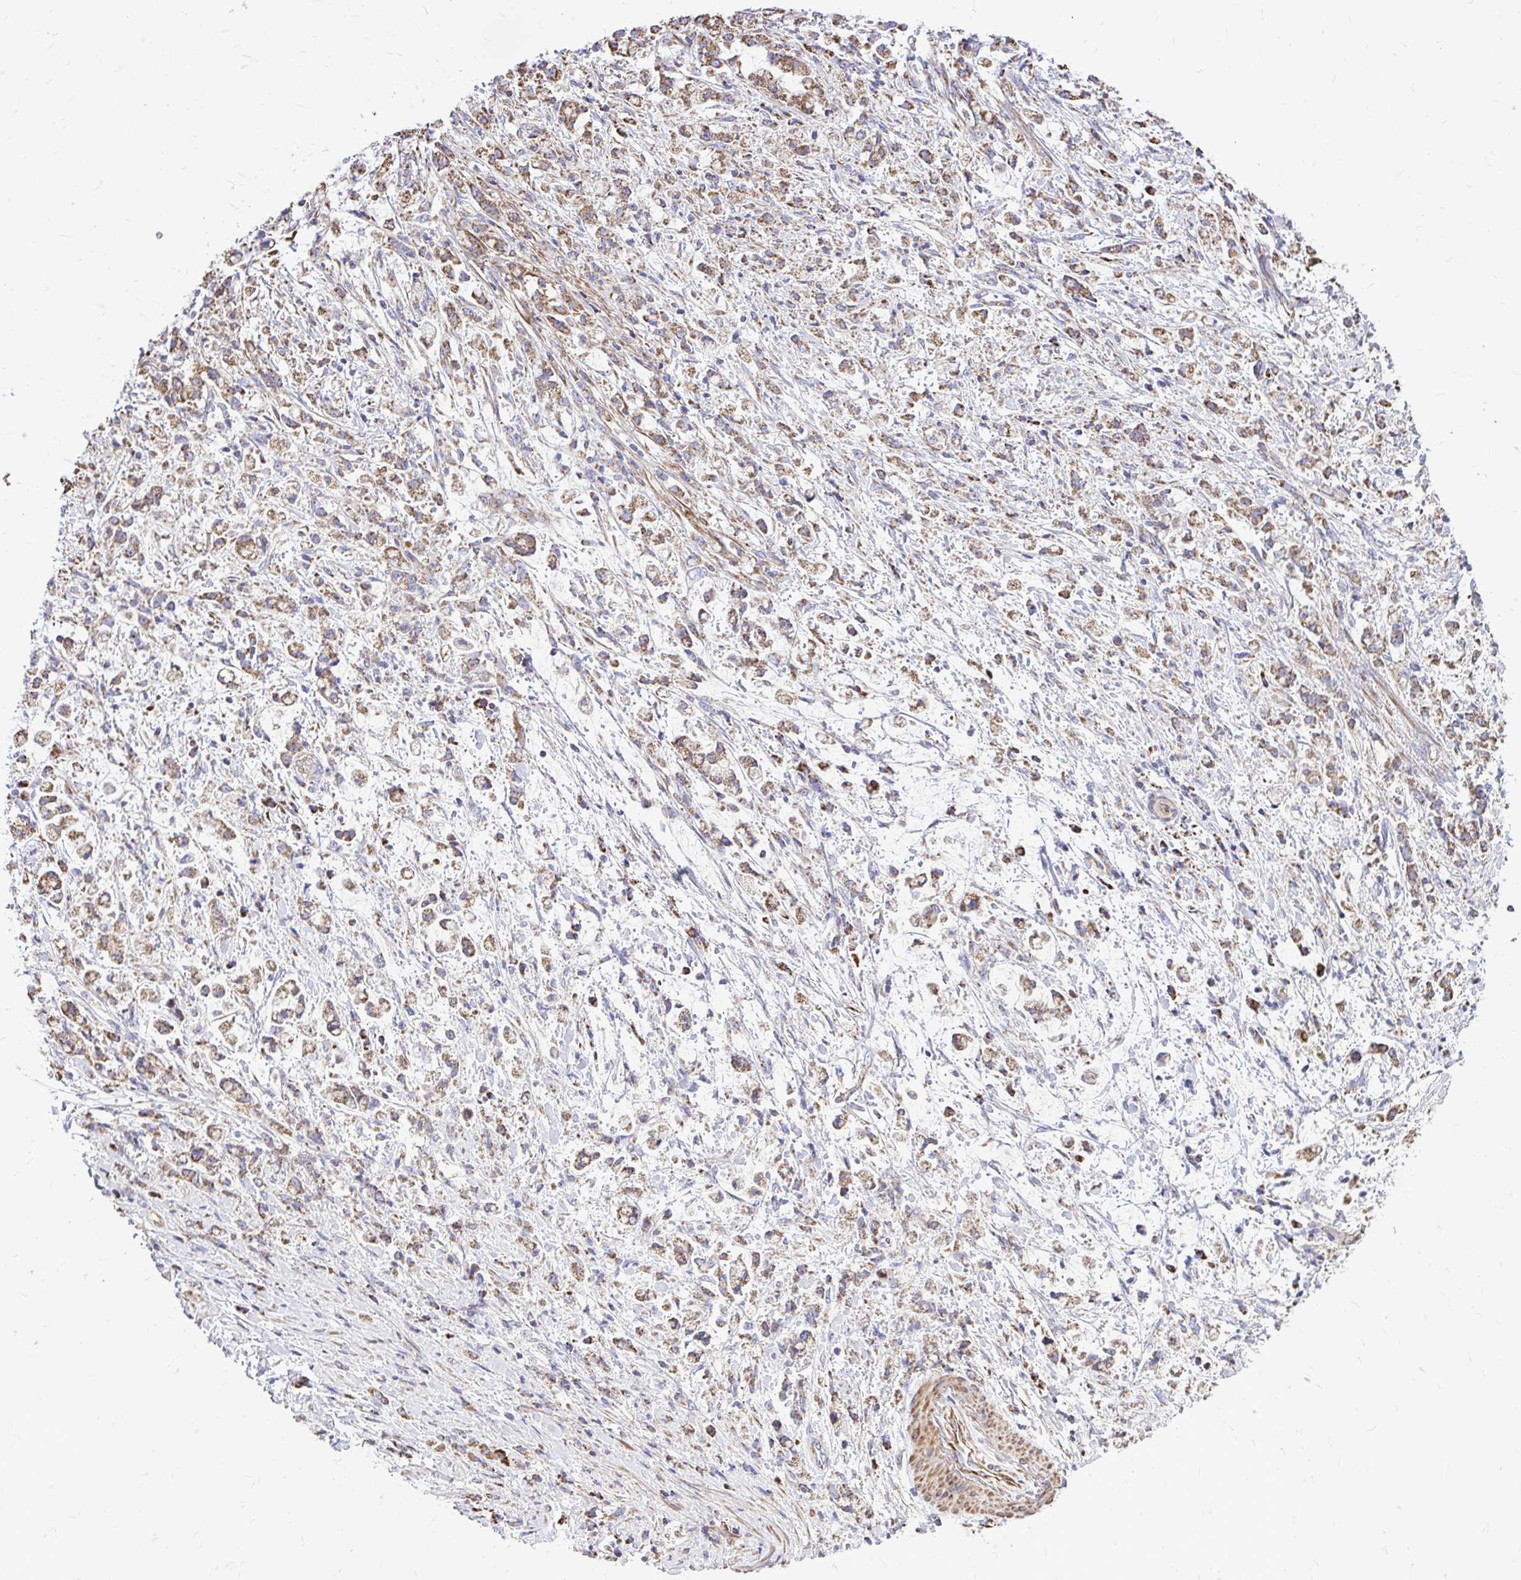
{"staining": {"intensity": "moderate", "quantity": "25%-75%", "location": "cytoplasmic/membranous"}, "tissue": "stomach cancer", "cell_type": "Tumor cells", "image_type": "cancer", "snomed": [{"axis": "morphology", "description": "Adenocarcinoma, NOS"}, {"axis": "topography", "description": "Stomach"}], "caption": "A high-resolution image shows IHC staining of adenocarcinoma (stomach), which reveals moderate cytoplasmic/membranous positivity in about 25%-75% of tumor cells. The protein of interest is stained brown, and the nuclei are stained in blue (DAB (3,3'-diaminobenzidine) IHC with brightfield microscopy, high magnification).", "gene": "ATP13A2", "patient": {"sex": "female", "age": 60}}